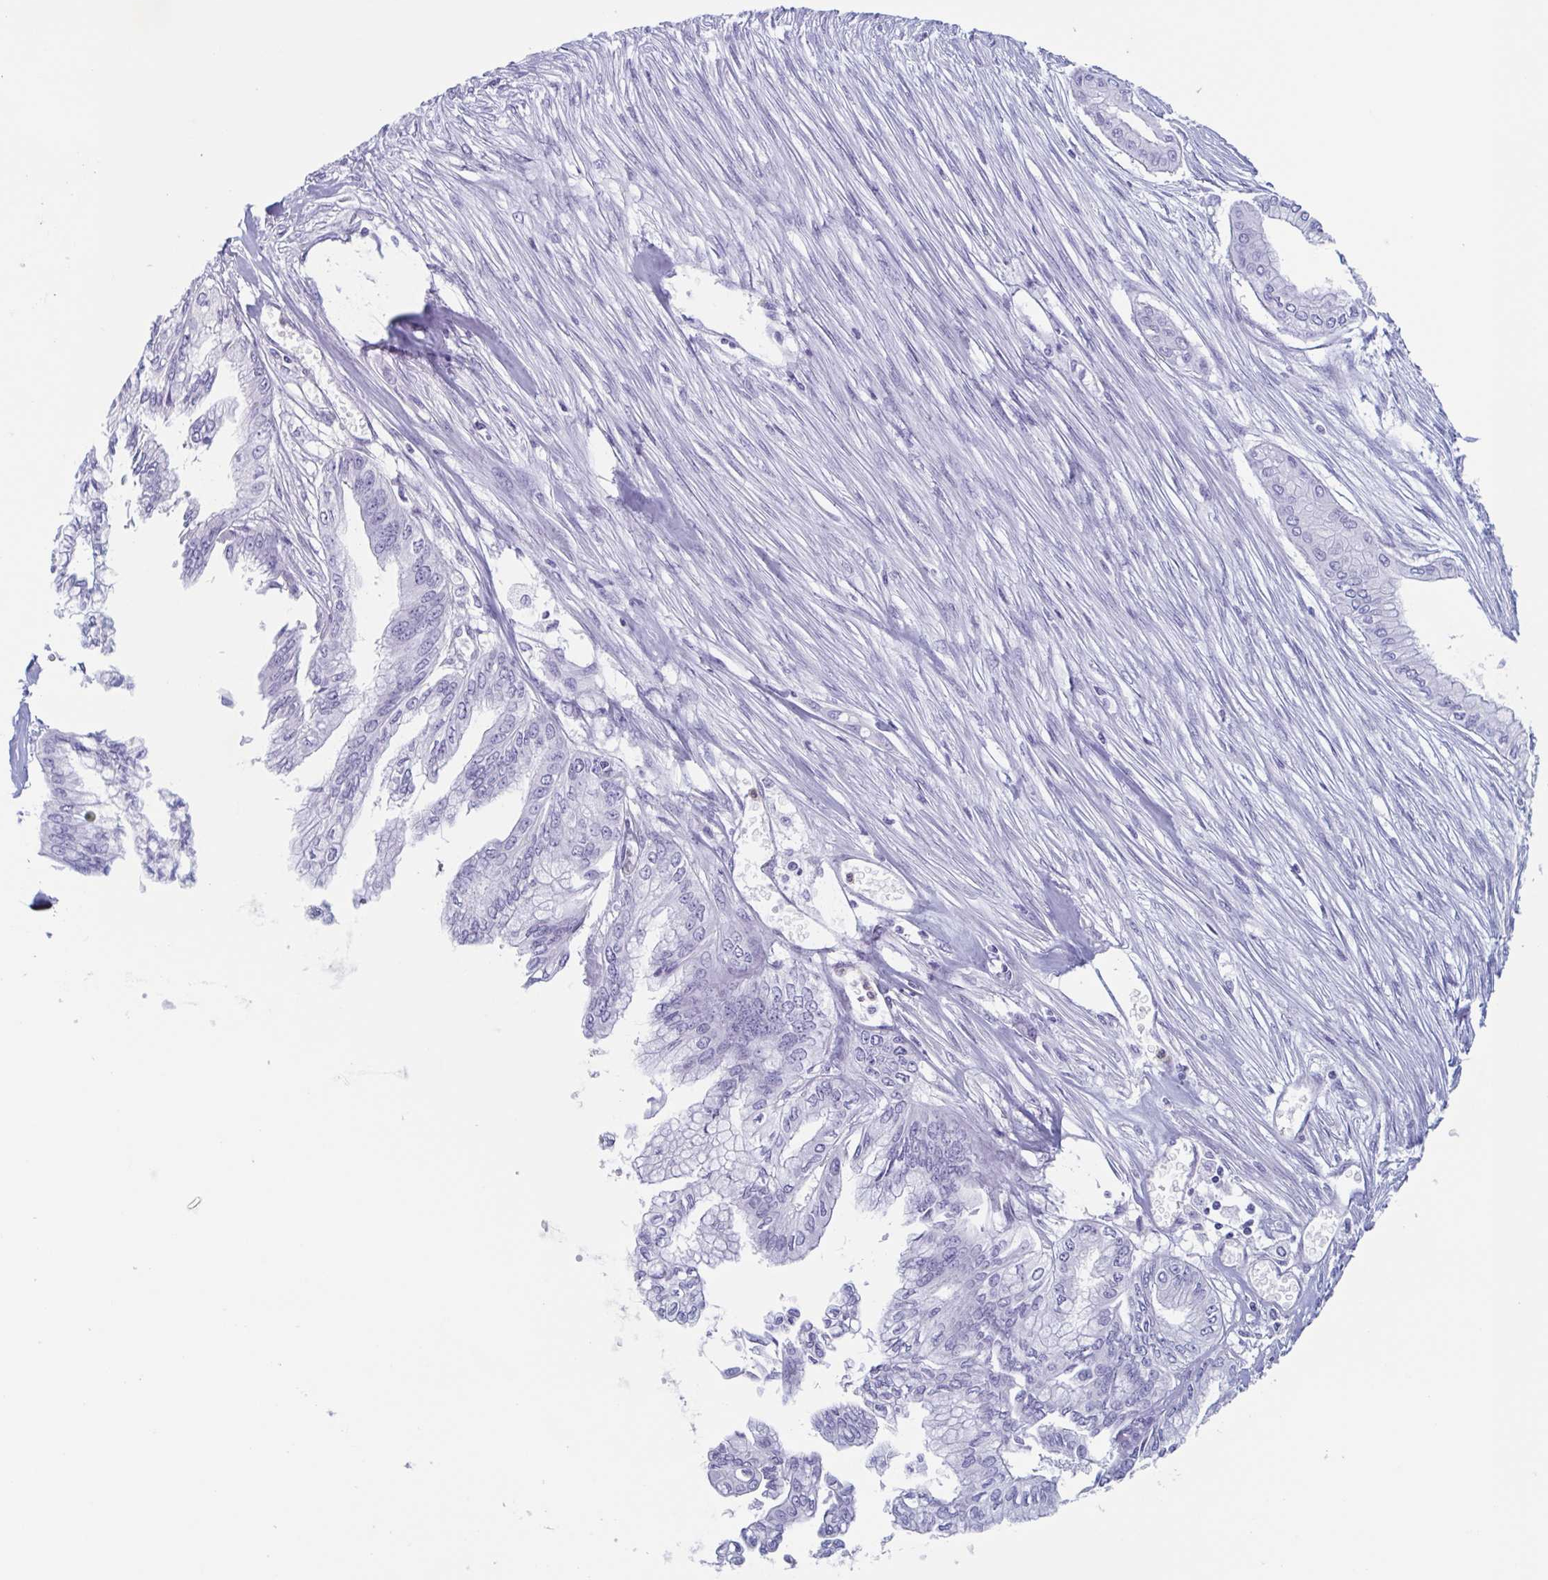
{"staining": {"intensity": "negative", "quantity": "none", "location": "none"}, "tissue": "pancreatic cancer", "cell_type": "Tumor cells", "image_type": "cancer", "snomed": [{"axis": "morphology", "description": "Adenocarcinoma, NOS"}, {"axis": "topography", "description": "Pancreas"}], "caption": "A micrograph of human adenocarcinoma (pancreatic) is negative for staining in tumor cells.", "gene": "BPI", "patient": {"sex": "female", "age": 68}}